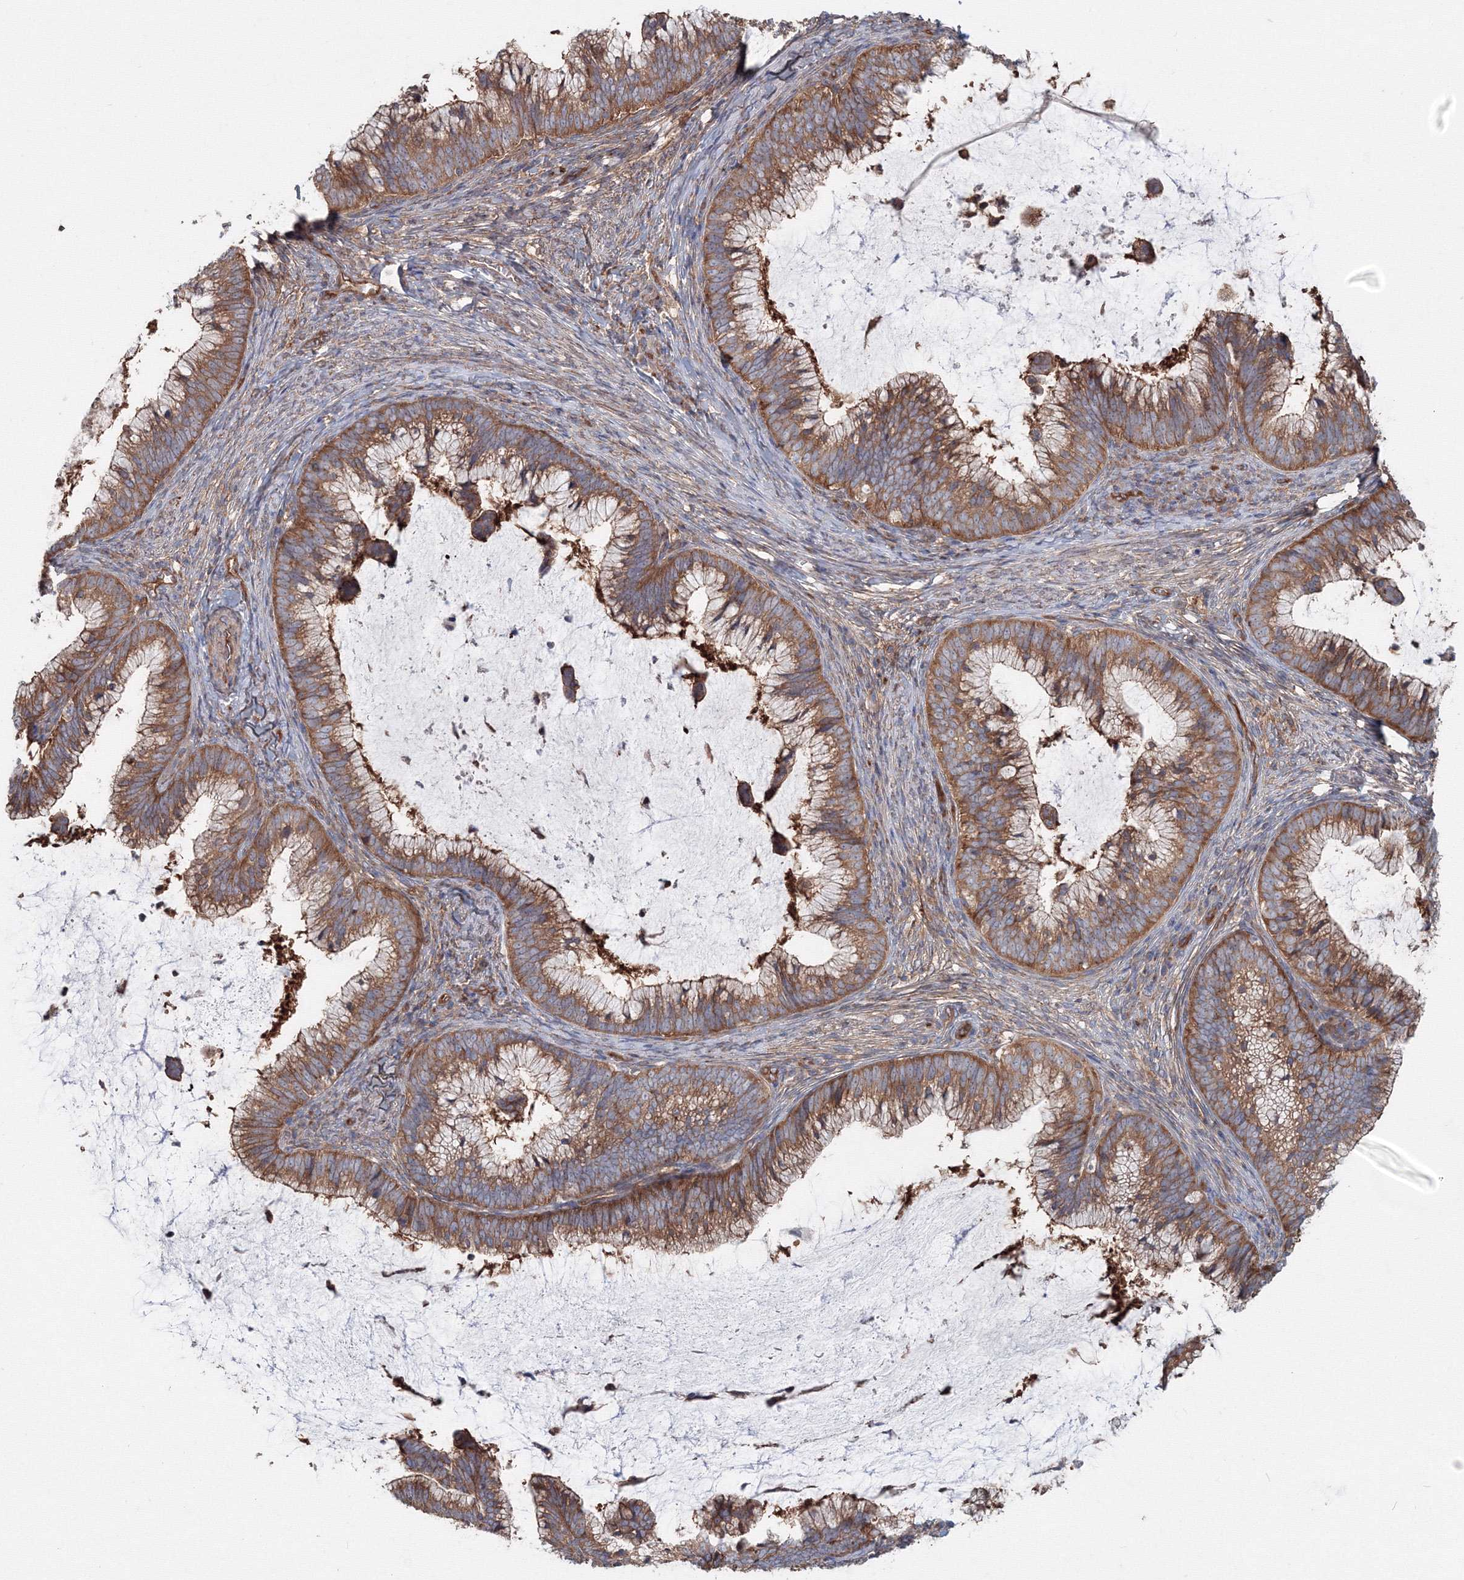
{"staining": {"intensity": "moderate", "quantity": ">75%", "location": "cytoplasmic/membranous"}, "tissue": "cervical cancer", "cell_type": "Tumor cells", "image_type": "cancer", "snomed": [{"axis": "morphology", "description": "Adenocarcinoma, NOS"}, {"axis": "topography", "description": "Cervix"}], "caption": "Protein staining exhibits moderate cytoplasmic/membranous positivity in approximately >75% of tumor cells in adenocarcinoma (cervical).", "gene": "EXOC1", "patient": {"sex": "female", "age": 36}}